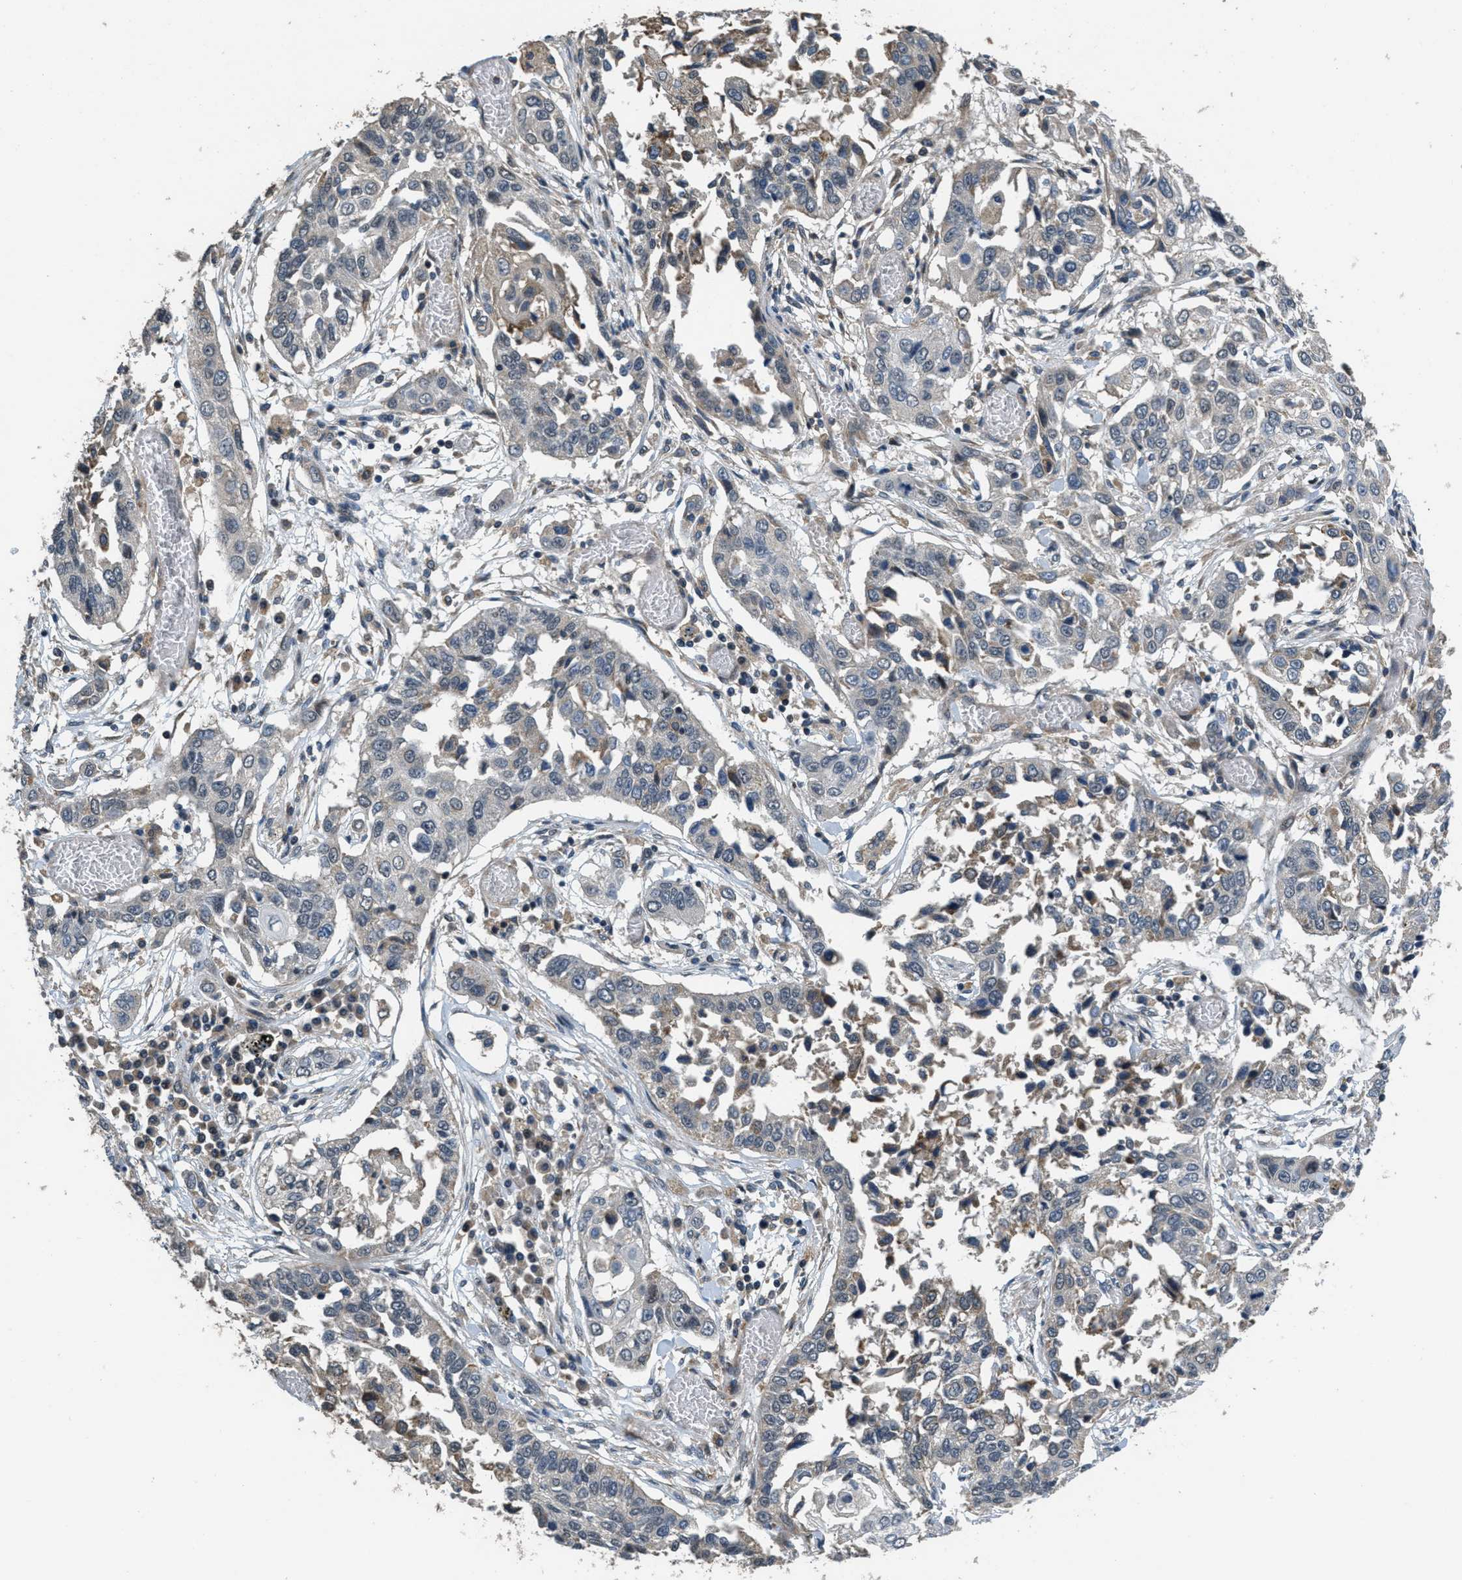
{"staining": {"intensity": "negative", "quantity": "none", "location": "none"}, "tissue": "lung cancer", "cell_type": "Tumor cells", "image_type": "cancer", "snomed": [{"axis": "morphology", "description": "Squamous cell carcinoma, NOS"}, {"axis": "topography", "description": "Lung"}], "caption": "This is an immunohistochemistry histopathology image of lung squamous cell carcinoma. There is no positivity in tumor cells.", "gene": "NAT1", "patient": {"sex": "male", "age": 71}}